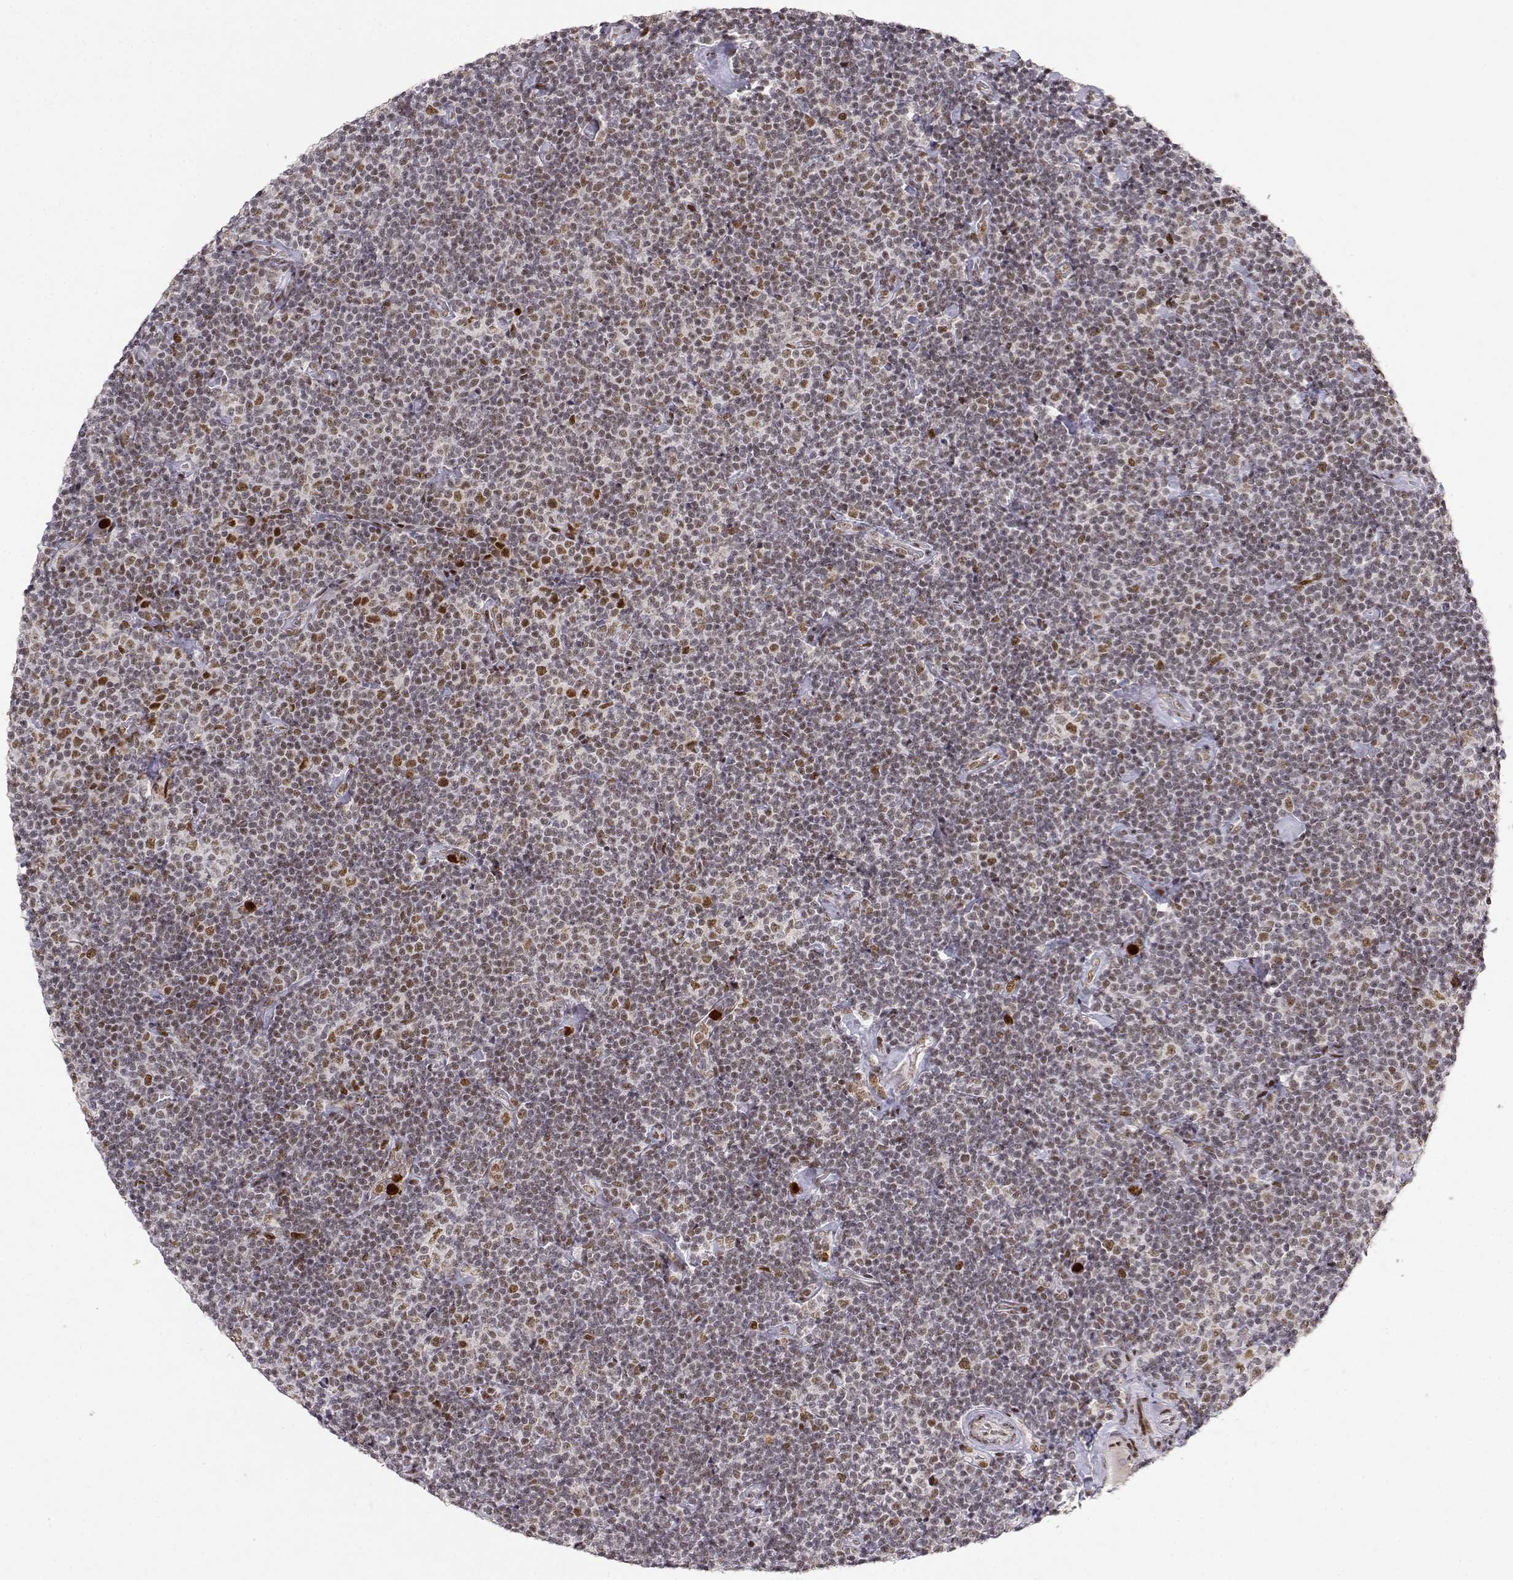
{"staining": {"intensity": "weak", "quantity": "<25%", "location": "nuclear"}, "tissue": "lymphoma", "cell_type": "Tumor cells", "image_type": "cancer", "snomed": [{"axis": "morphology", "description": "Malignant lymphoma, non-Hodgkin's type, Low grade"}, {"axis": "topography", "description": "Lymph node"}], "caption": "Immunohistochemistry (IHC) image of neoplastic tissue: human lymphoma stained with DAB exhibits no significant protein positivity in tumor cells.", "gene": "RSF1", "patient": {"sex": "male", "age": 81}}